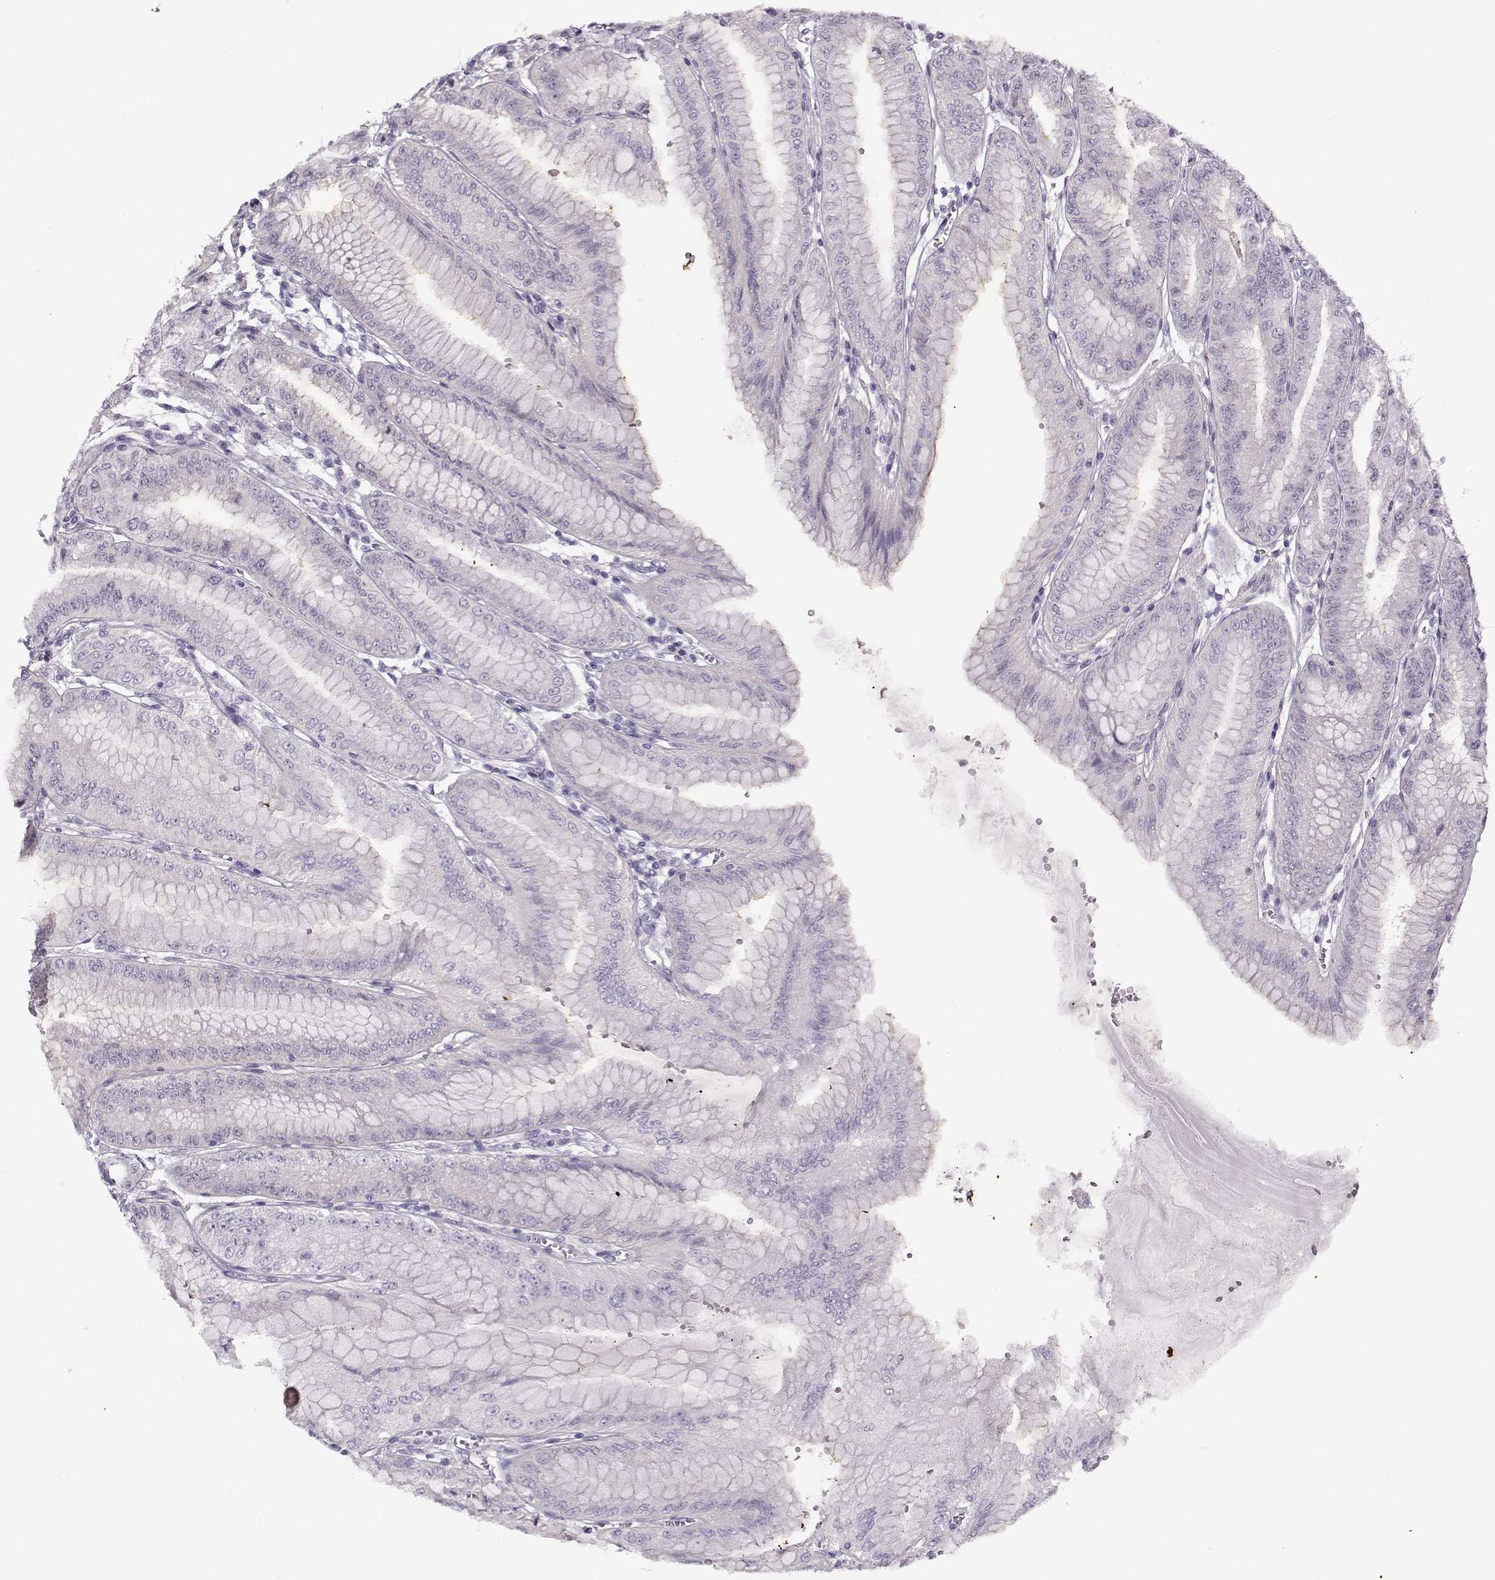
{"staining": {"intensity": "negative", "quantity": "none", "location": "none"}, "tissue": "stomach", "cell_type": "Glandular cells", "image_type": "normal", "snomed": [{"axis": "morphology", "description": "Normal tissue, NOS"}, {"axis": "topography", "description": "Stomach, lower"}], "caption": "Immunohistochemistry image of benign stomach stained for a protein (brown), which displays no expression in glandular cells.", "gene": "TEX55", "patient": {"sex": "male", "age": 71}}